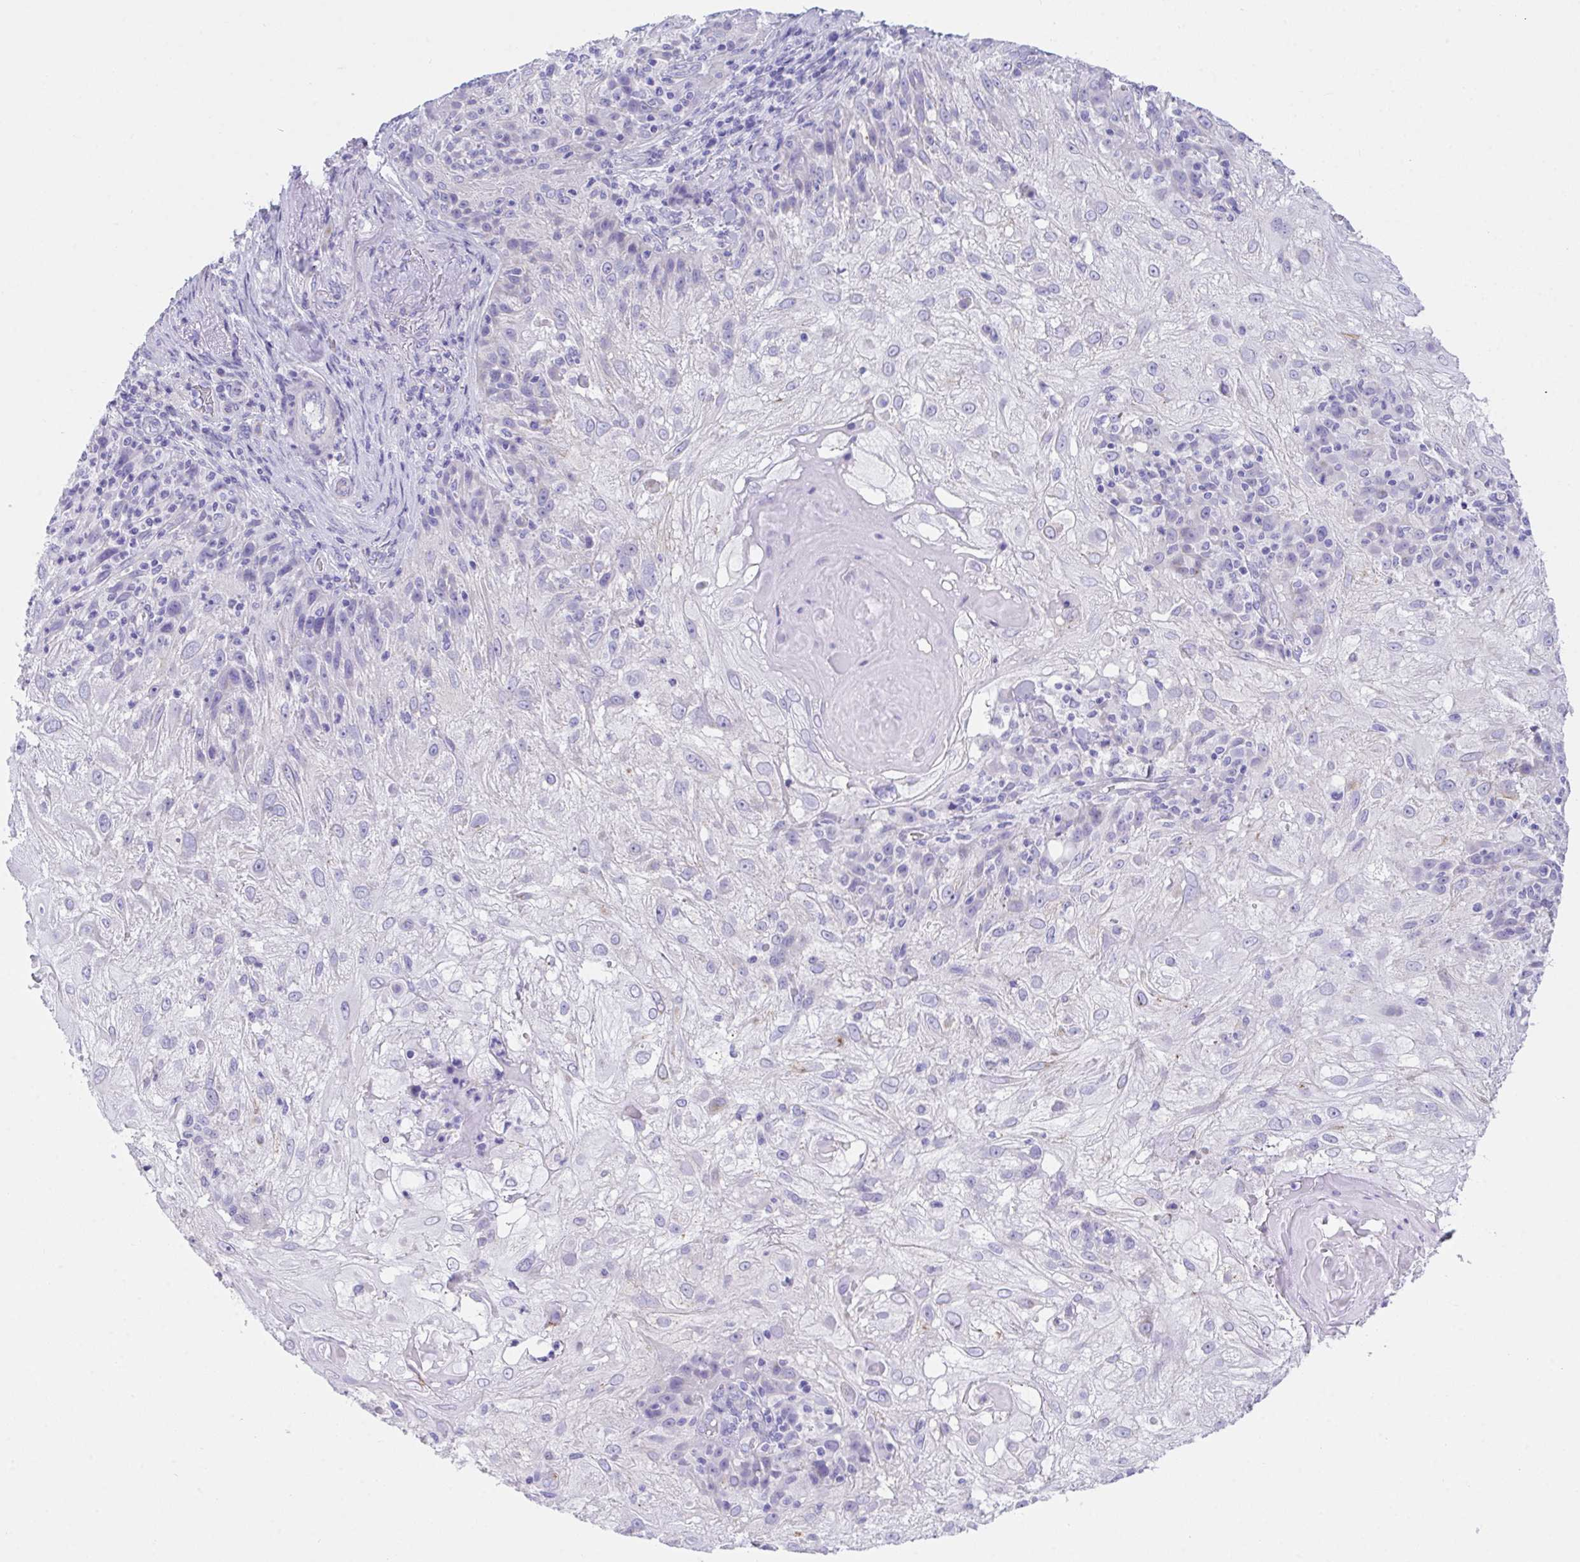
{"staining": {"intensity": "negative", "quantity": "none", "location": "none"}, "tissue": "skin cancer", "cell_type": "Tumor cells", "image_type": "cancer", "snomed": [{"axis": "morphology", "description": "Normal tissue, NOS"}, {"axis": "morphology", "description": "Squamous cell carcinoma, NOS"}, {"axis": "topography", "description": "Skin"}], "caption": "Human skin squamous cell carcinoma stained for a protein using IHC demonstrates no staining in tumor cells.", "gene": "TMEM106B", "patient": {"sex": "female", "age": 83}}